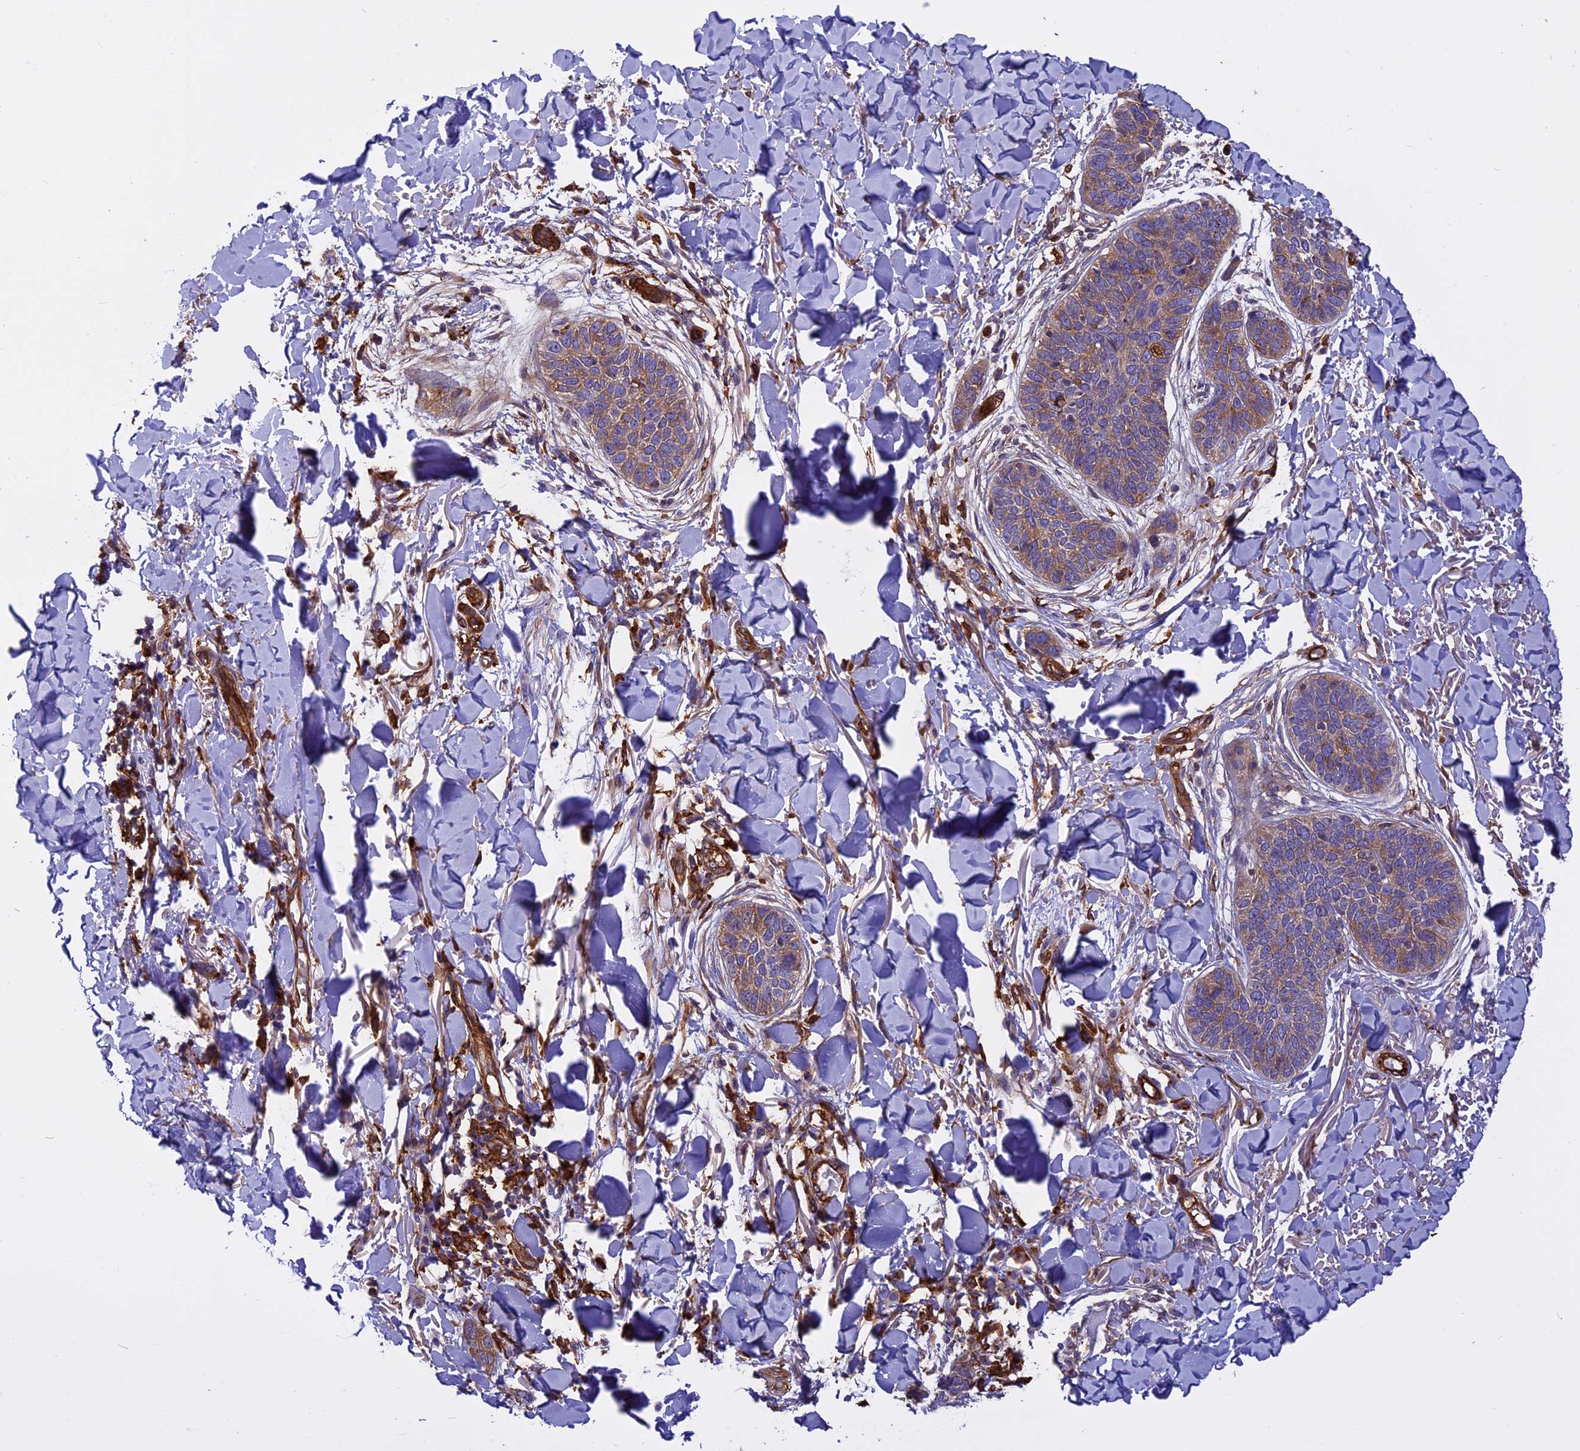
{"staining": {"intensity": "moderate", "quantity": "25%-75%", "location": "cytoplasmic/membranous"}, "tissue": "skin cancer", "cell_type": "Tumor cells", "image_type": "cancer", "snomed": [{"axis": "morphology", "description": "Basal cell carcinoma"}, {"axis": "topography", "description": "Skin"}], "caption": "The micrograph shows staining of skin cancer, revealing moderate cytoplasmic/membranous protein staining (brown color) within tumor cells.", "gene": "EHBP1L1", "patient": {"sex": "male", "age": 85}}